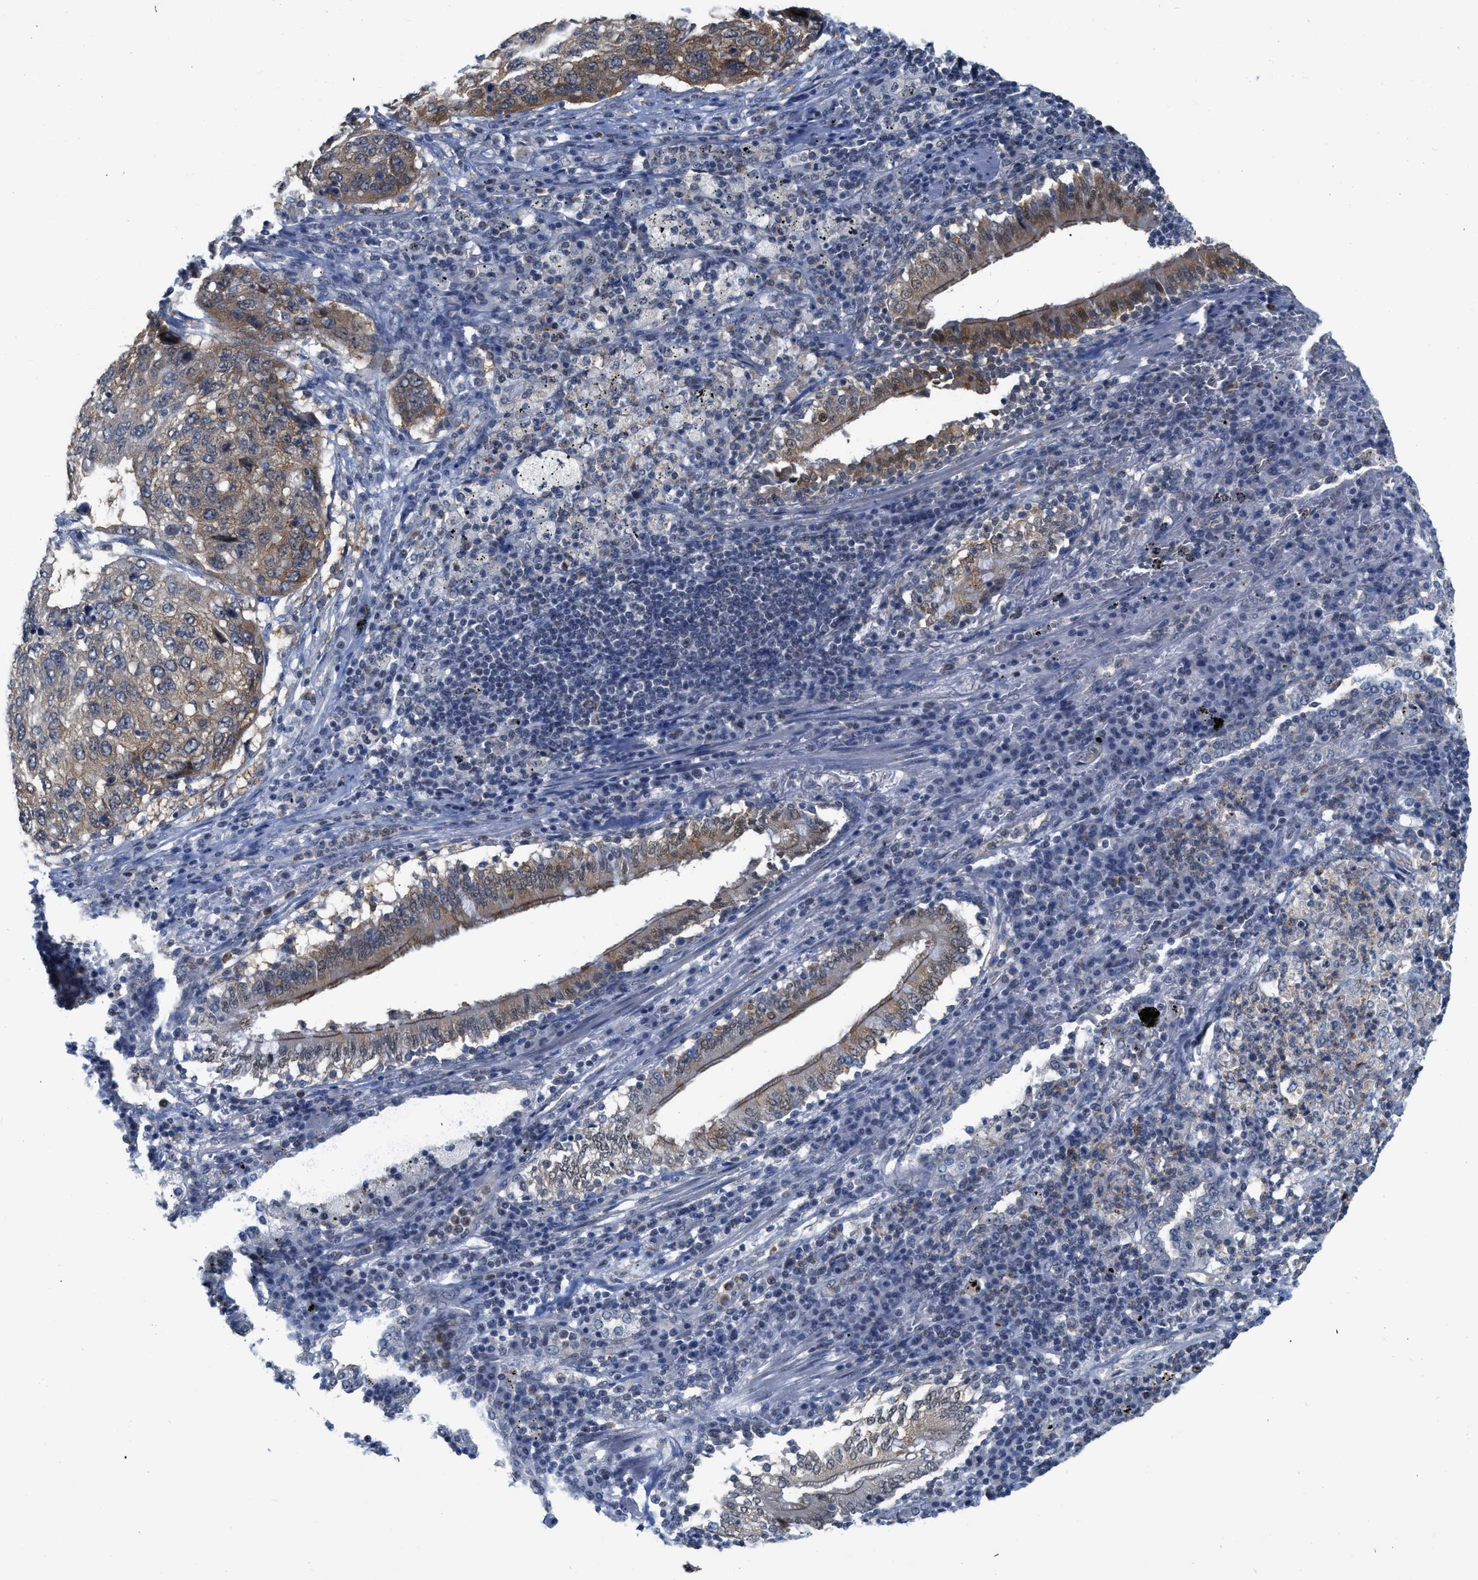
{"staining": {"intensity": "moderate", "quantity": ">75%", "location": "cytoplasmic/membranous"}, "tissue": "lung cancer", "cell_type": "Tumor cells", "image_type": "cancer", "snomed": [{"axis": "morphology", "description": "Squamous cell carcinoma, NOS"}, {"axis": "topography", "description": "Lung"}], "caption": "This is an image of immunohistochemistry staining of lung squamous cell carcinoma, which shows moderate positivity in the cytoplasmic/membranous of tumor cells.", "gene": "BAIAP2L1", "patient": {"sex": "female", "age": 63}}